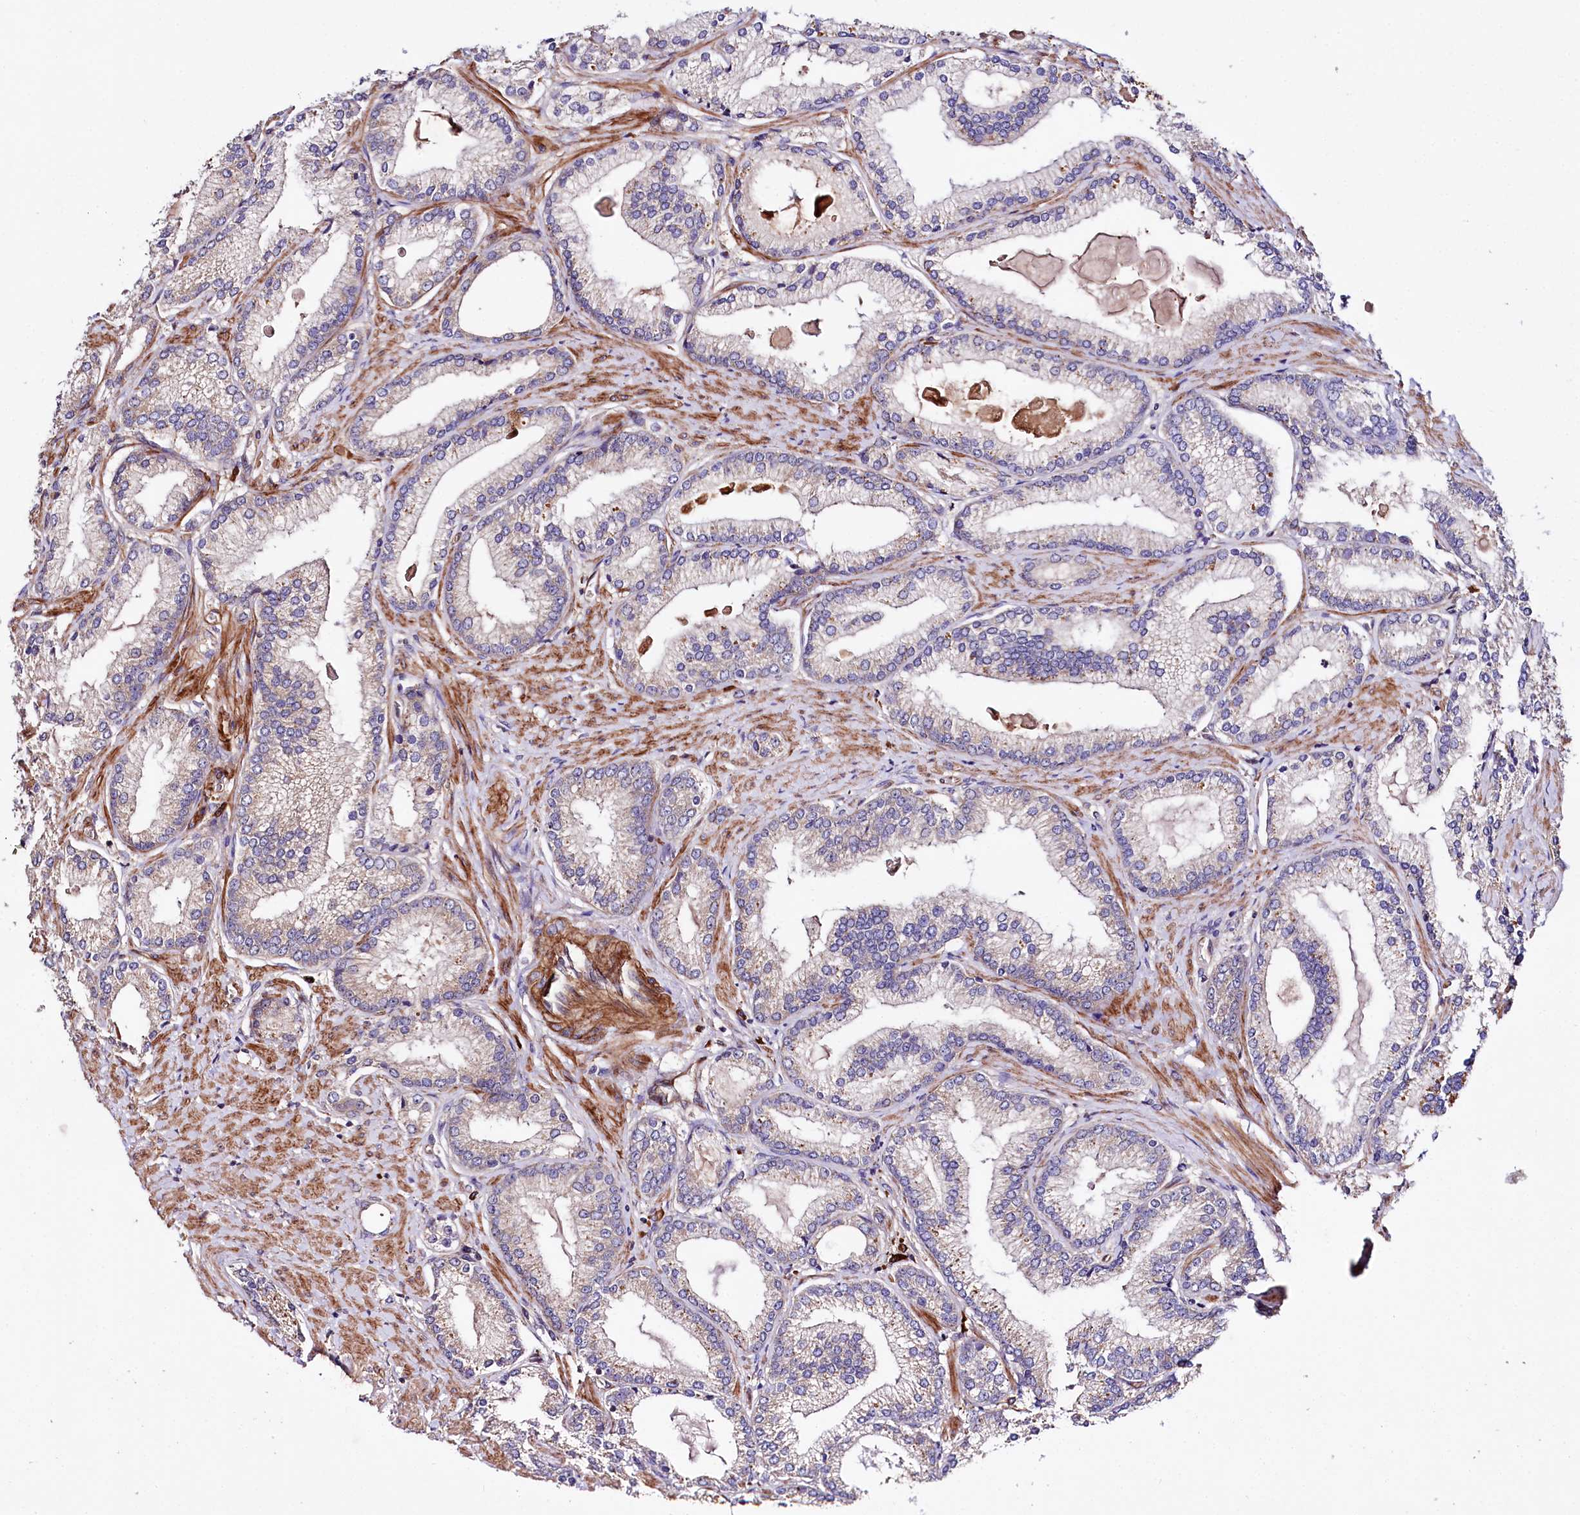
{"staining": {"intensity": "weak", "quantity": "<25%", "location": "cytoplasmic/membranous"}, "tissue": "prostate cancer", "cell_type": "Tumor cells", "image_type": "cancer", "snomed": [{"axis": "morphology", "description": "Adenocarcinoma, High grade"}, {"axis": "topography", "description": "Prostate"}], "caption": "There is no significant expression in tumor cells of prostate cancer.", "gene": "SPATS2", "patient": {"sex": "male", "age": 66}}